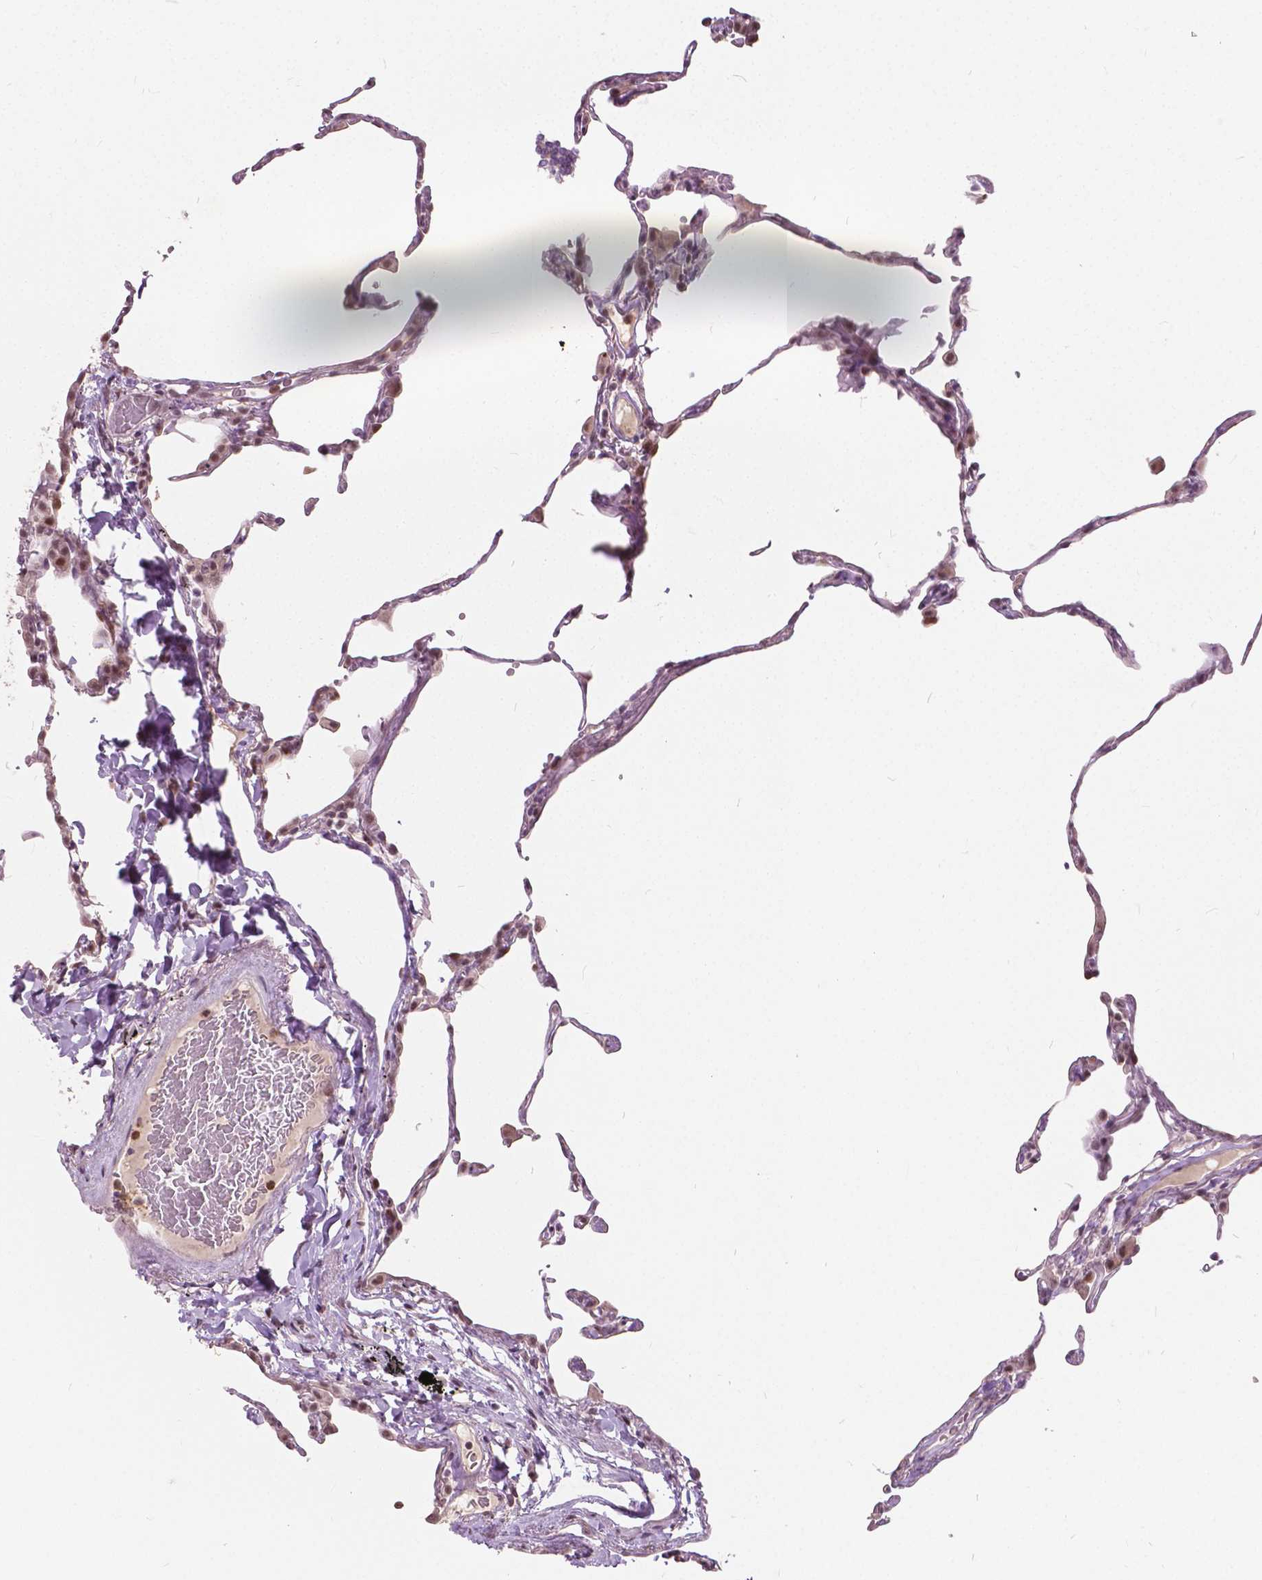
{"staining": {"intensity": "moderate", "quantity": "<25%", "location": "cytoplasmic/membranous"}, "tissue": "lung", "cell_type": "Alveolar cells", "image_type": "normal", "snomed": [{"axis": "morphology", "description": "Normal tissue, NOS"}, {"axis": "topography", "description": "Lung"}], "caption": "Immunohistochemistry histopathology image of benign human lung stained for a protein (brown), which demonstrates low levels of moderate cytoplasmic/membranous positivity in about <25% of alveolar cells.", "gene": "DLX6", "patient": {"sex": "female", "age": 57}}